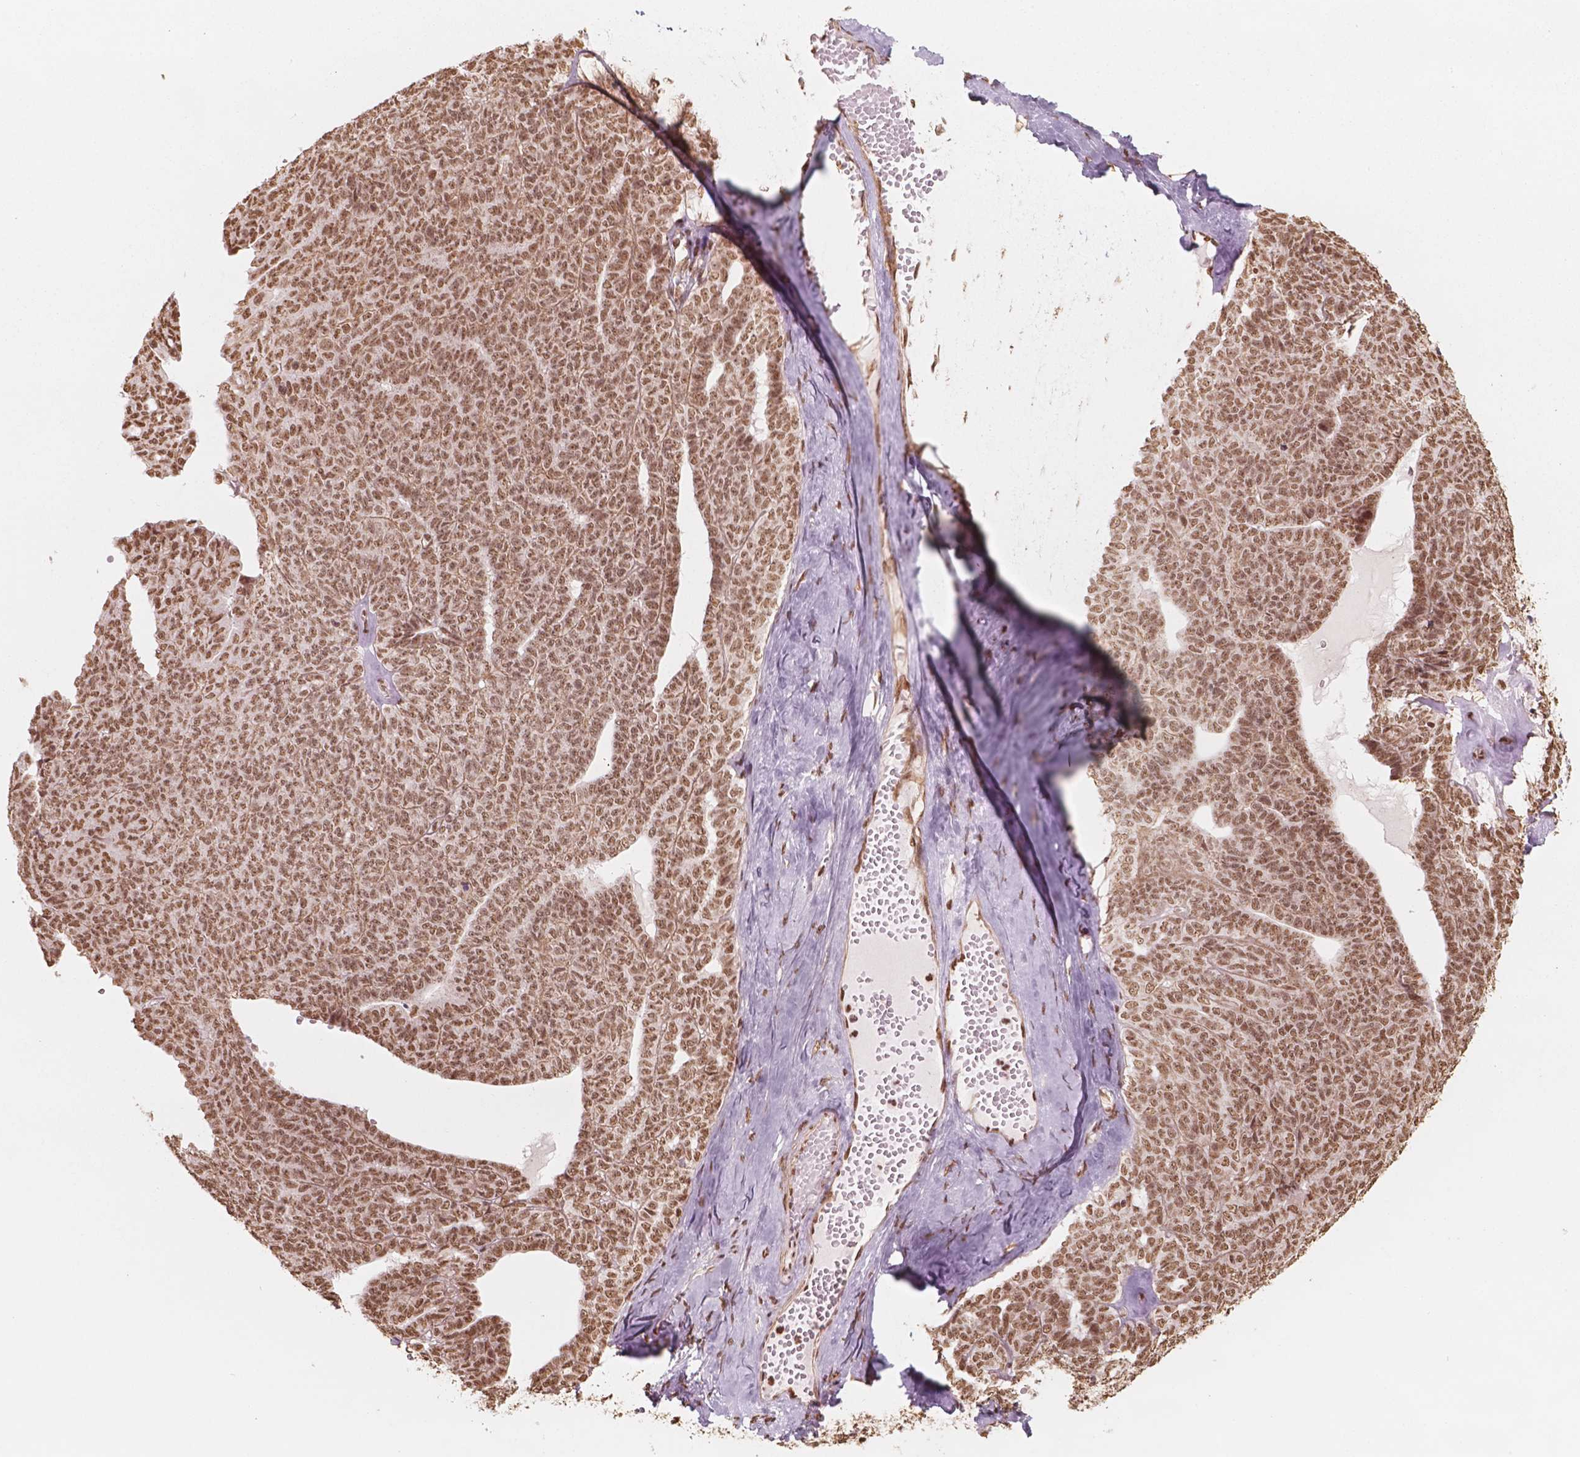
{"staining": {"intensity": "moderate", "quantity": ">75%", "location": "nuclear"}, "tissue": "ovarian cancer", "cell_type": "Tumor cells", "image_type": "cancer", "snomed": [{"axis": "morphology", "description": "Cystadenocarcinoma, serous, NOS"}, {"axis": "topography", "description": "Ovary"}], "caption": "Immunohistochemistry (IHC) (DAB) staining of ovarian serous cystadenocarcinoma displays moderate nuclear protein staining in about >75% of tumor cells.", "gene": "GTF3C5", "patient": {"sex": "female", "age": 71}}